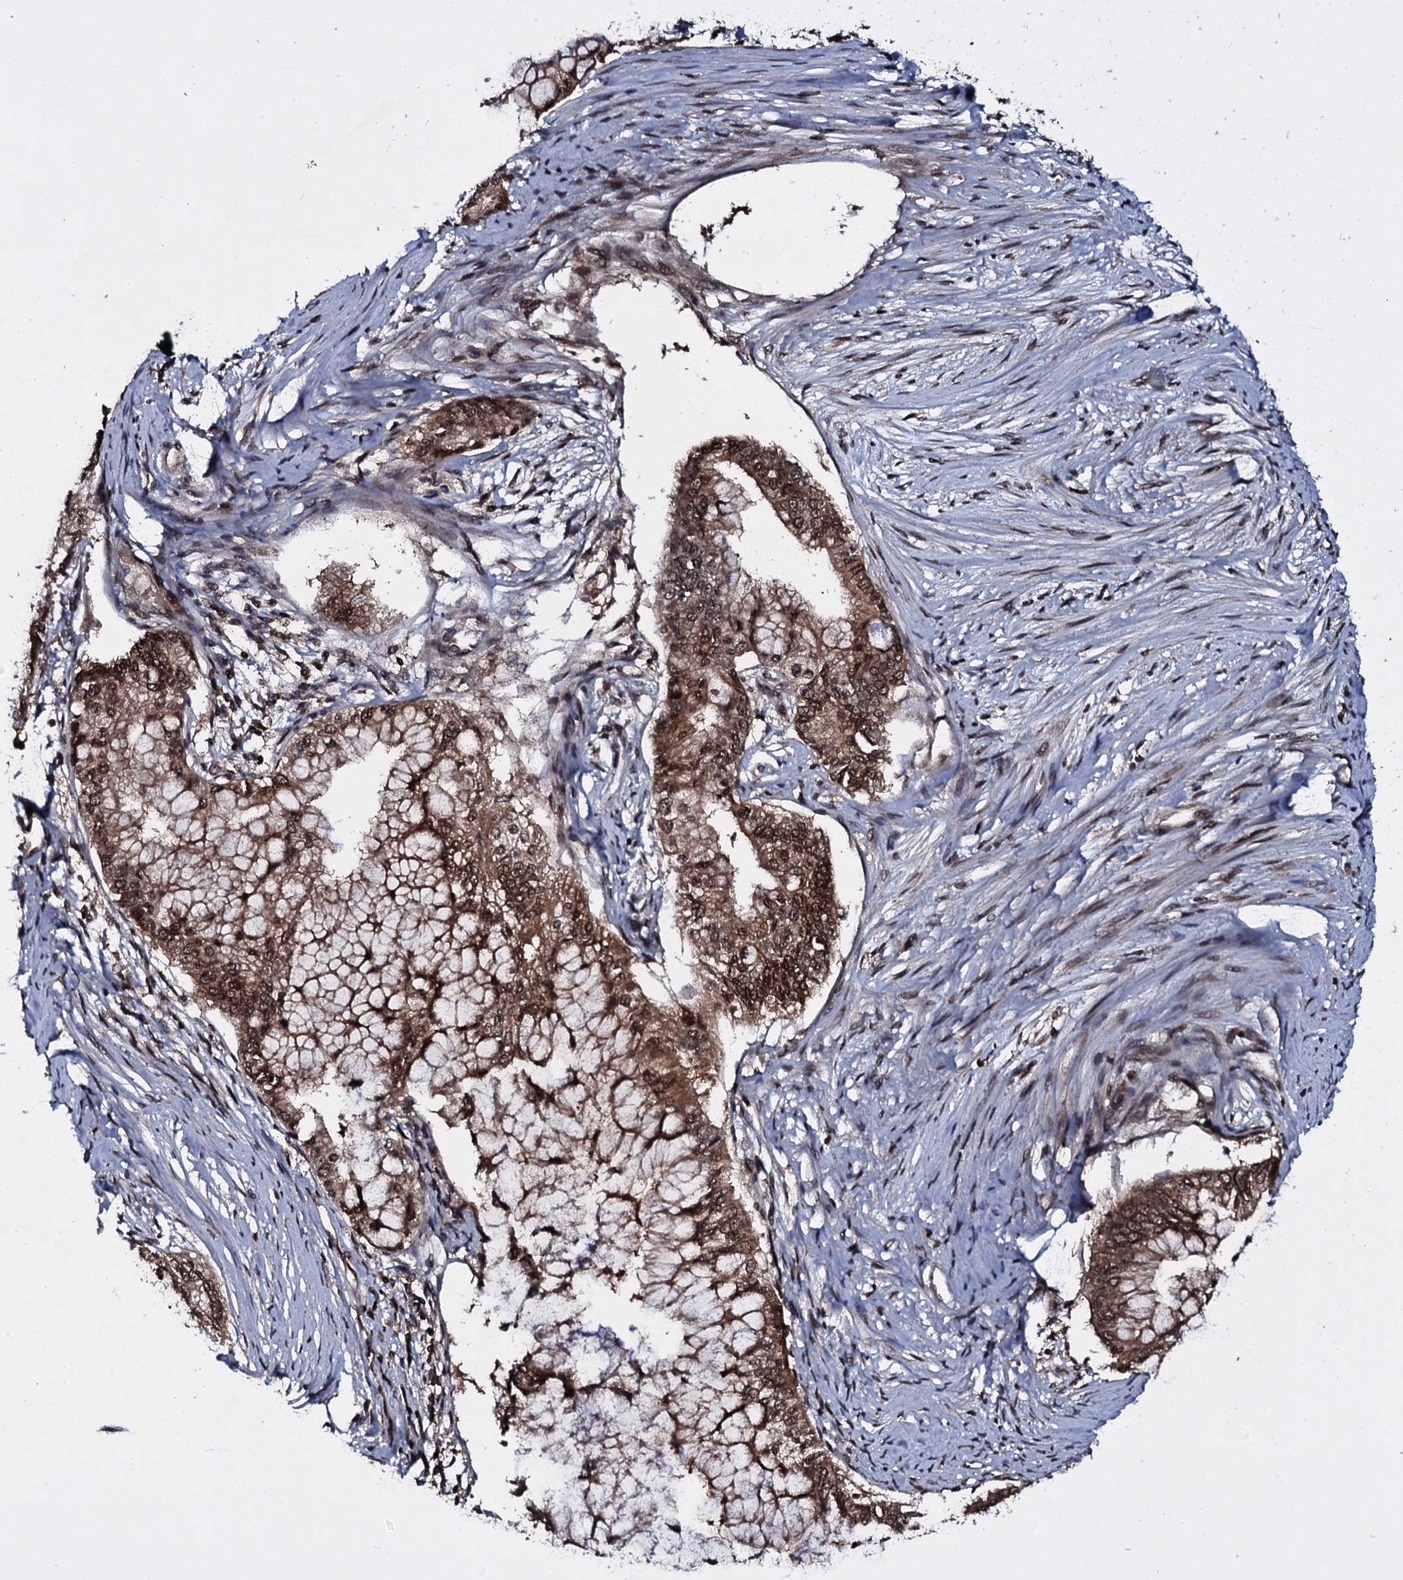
{"staining": {"intensity": "moderate", "quantity": ">75%", "location": "cytoplasmic/membranous,nuclear"}, "tissue": "pancreatic cancer", "cell_type": "Tumor cells", "image_type": "cancer", "snomed": [{"axis": "morphology", "description": "Adenocarcinoma, NOS"}, {"axis": "topography", "description": "Pancreas"}], "caption": "A medium amount of moderate cytoplasmic/membranous and nuclear positivity is seen in approximately >75% of tumor cells in adenocarcinoma (pancreatic) tissue.", "gene": "HDDC3", "patient": {"sex": "male", "age": 46}}